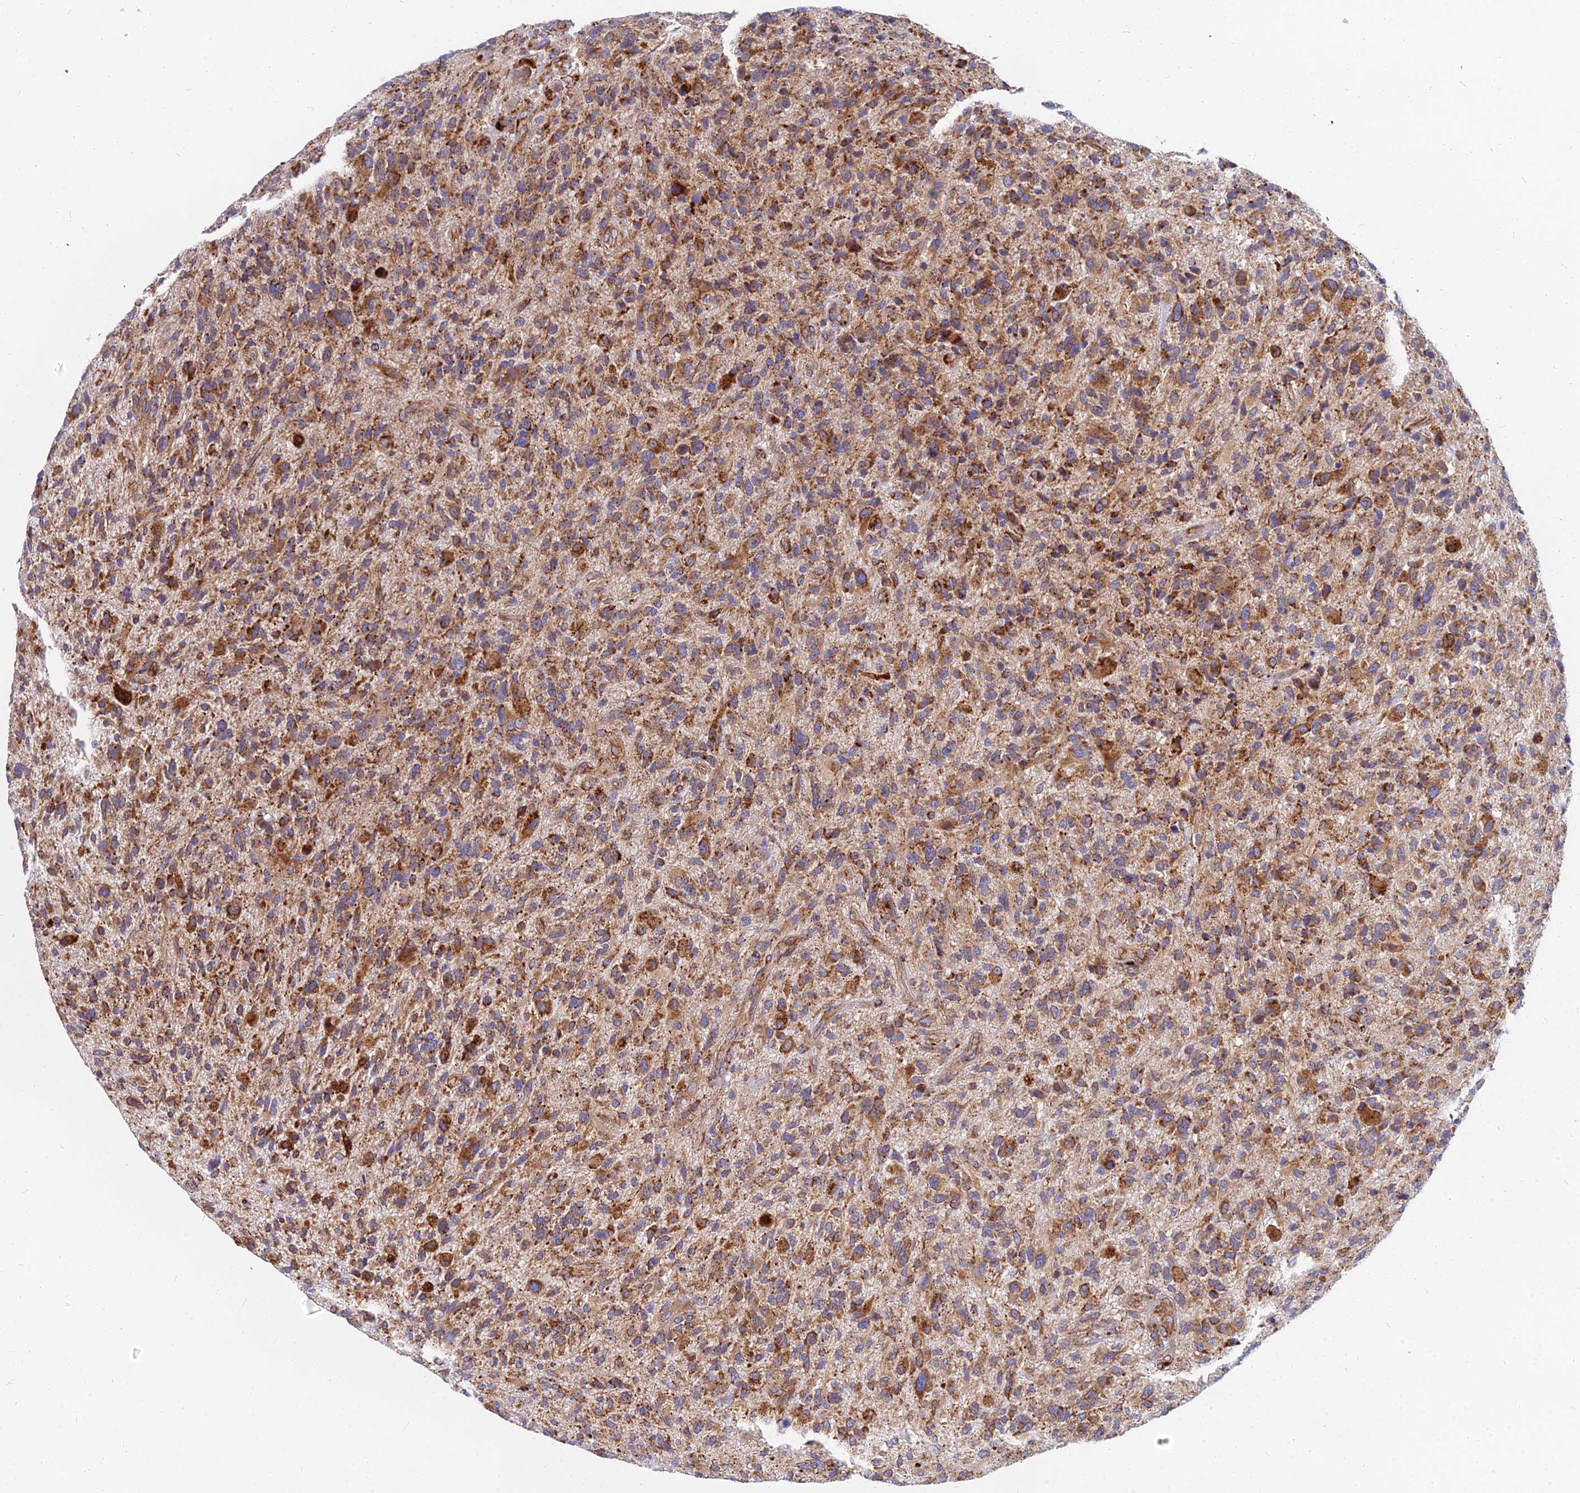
{"staining": {"intensity": "moderate", "quantity": ">75%", "location": "cytoplasmic/membranous"}, "tissue": "glioma", "cell_type": "Tumor cells", "image_type": "cancer", "snomed": [{"axis": "morphology", "description": "Glioma, malignant, High grade"}, {"axis": "topography", "description": "Brain"}], "caption": "Glioma stained for a protein (brown) shows moderate cytoplasmic/membranous positive staining in about >75% of tumor cells.", "gene": "CCT6B", "patient": {"sex": "male", "age": 47}}